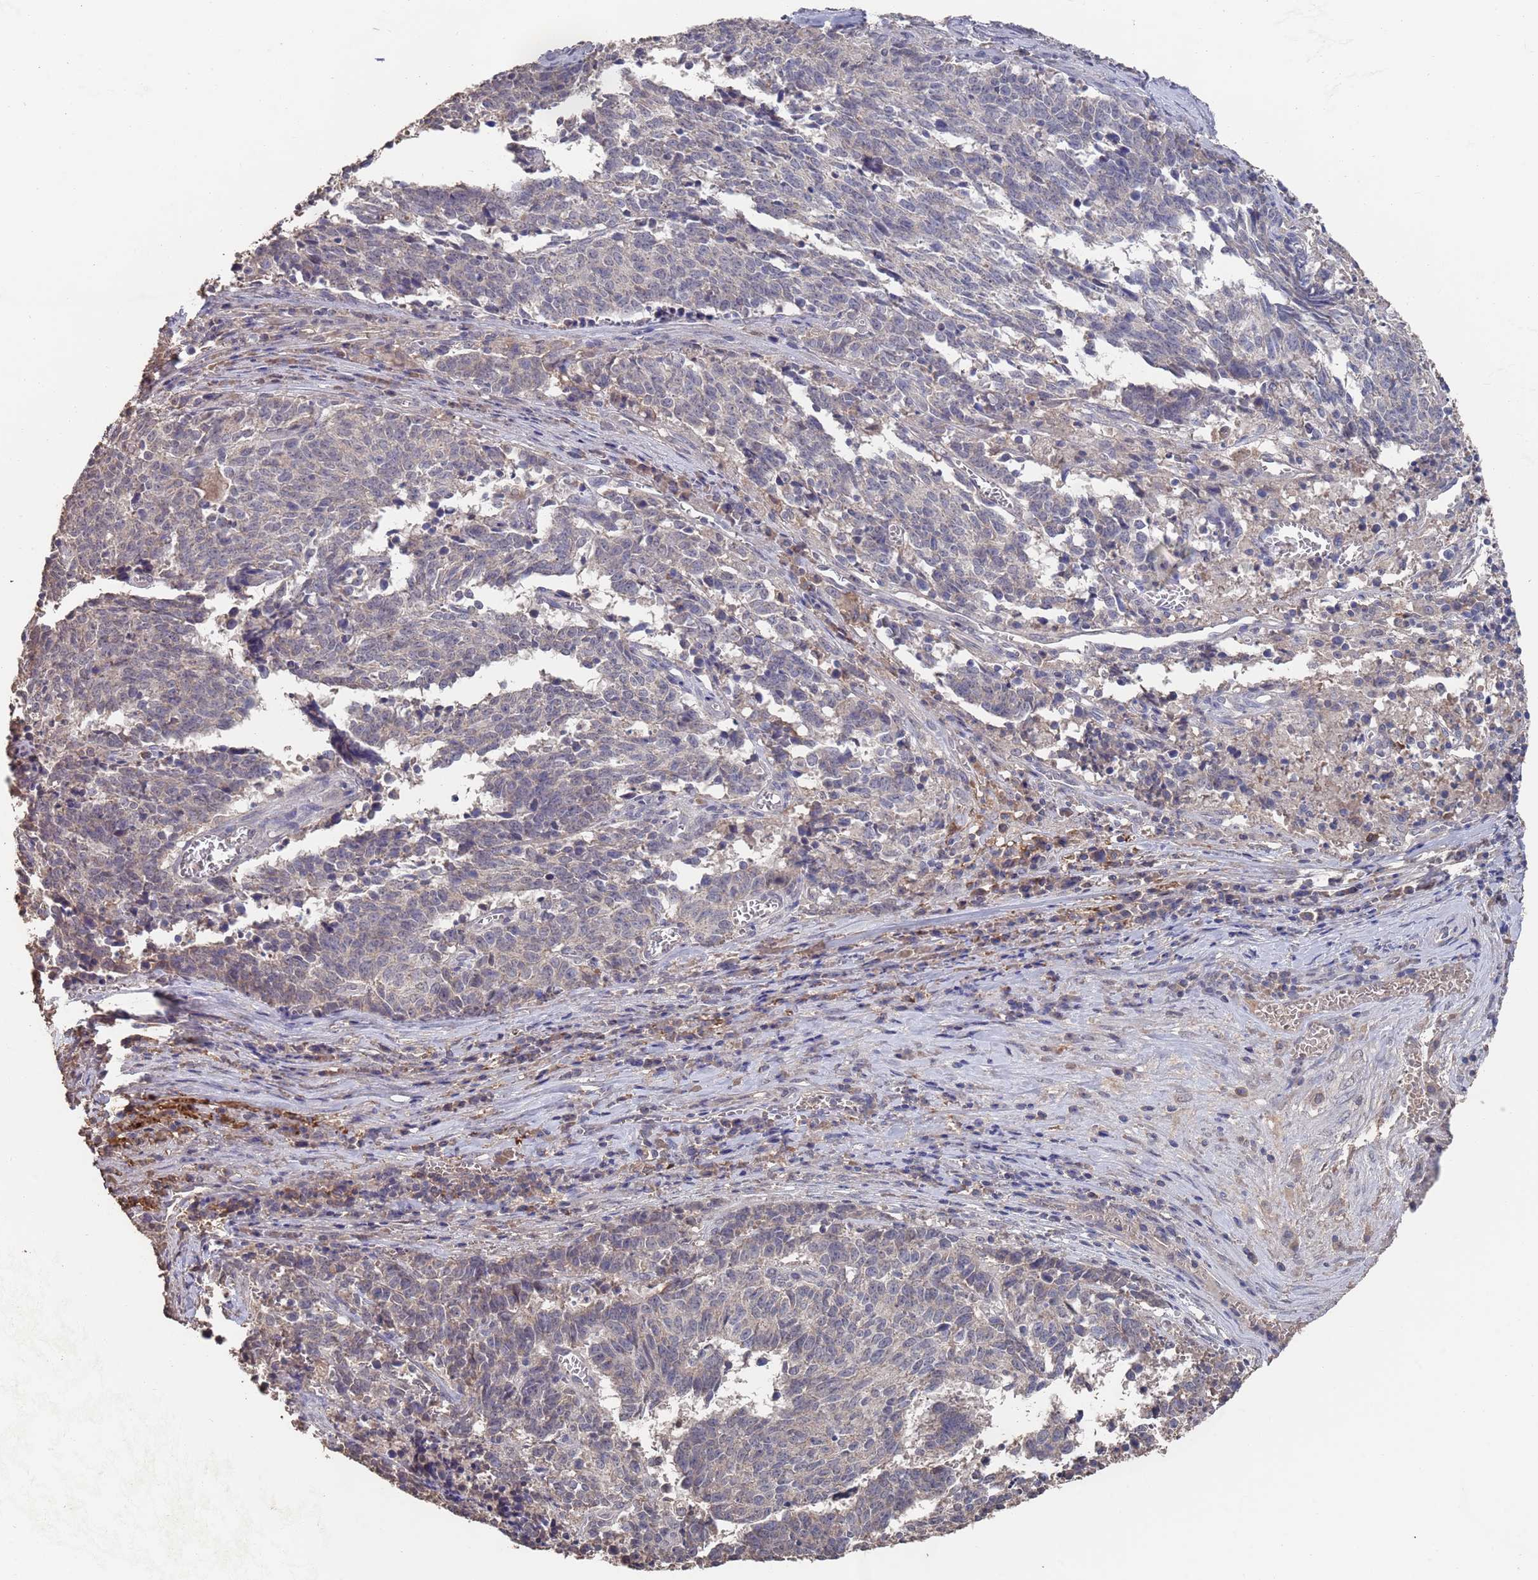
{"staining": {"intensity": "negative", "quantity": "none", "location": "none"}, "tissue": "cervical cancer", "cell_type": "Tumor cells", "image_type": "cancer", "snomed": [{"axis": "morphology", "description": "Squamous cell carcinoma, NOS"}, {"axis": "topography", "description": "Cervix"}], "caption": "High power microscopy image of an IHC micrograph of cervical cancer (squamous cell carcinoma), revealing no significant staining in tumor cells.", "gene": "BTBD18", "patient": {"sex": "female", "age": 29}}